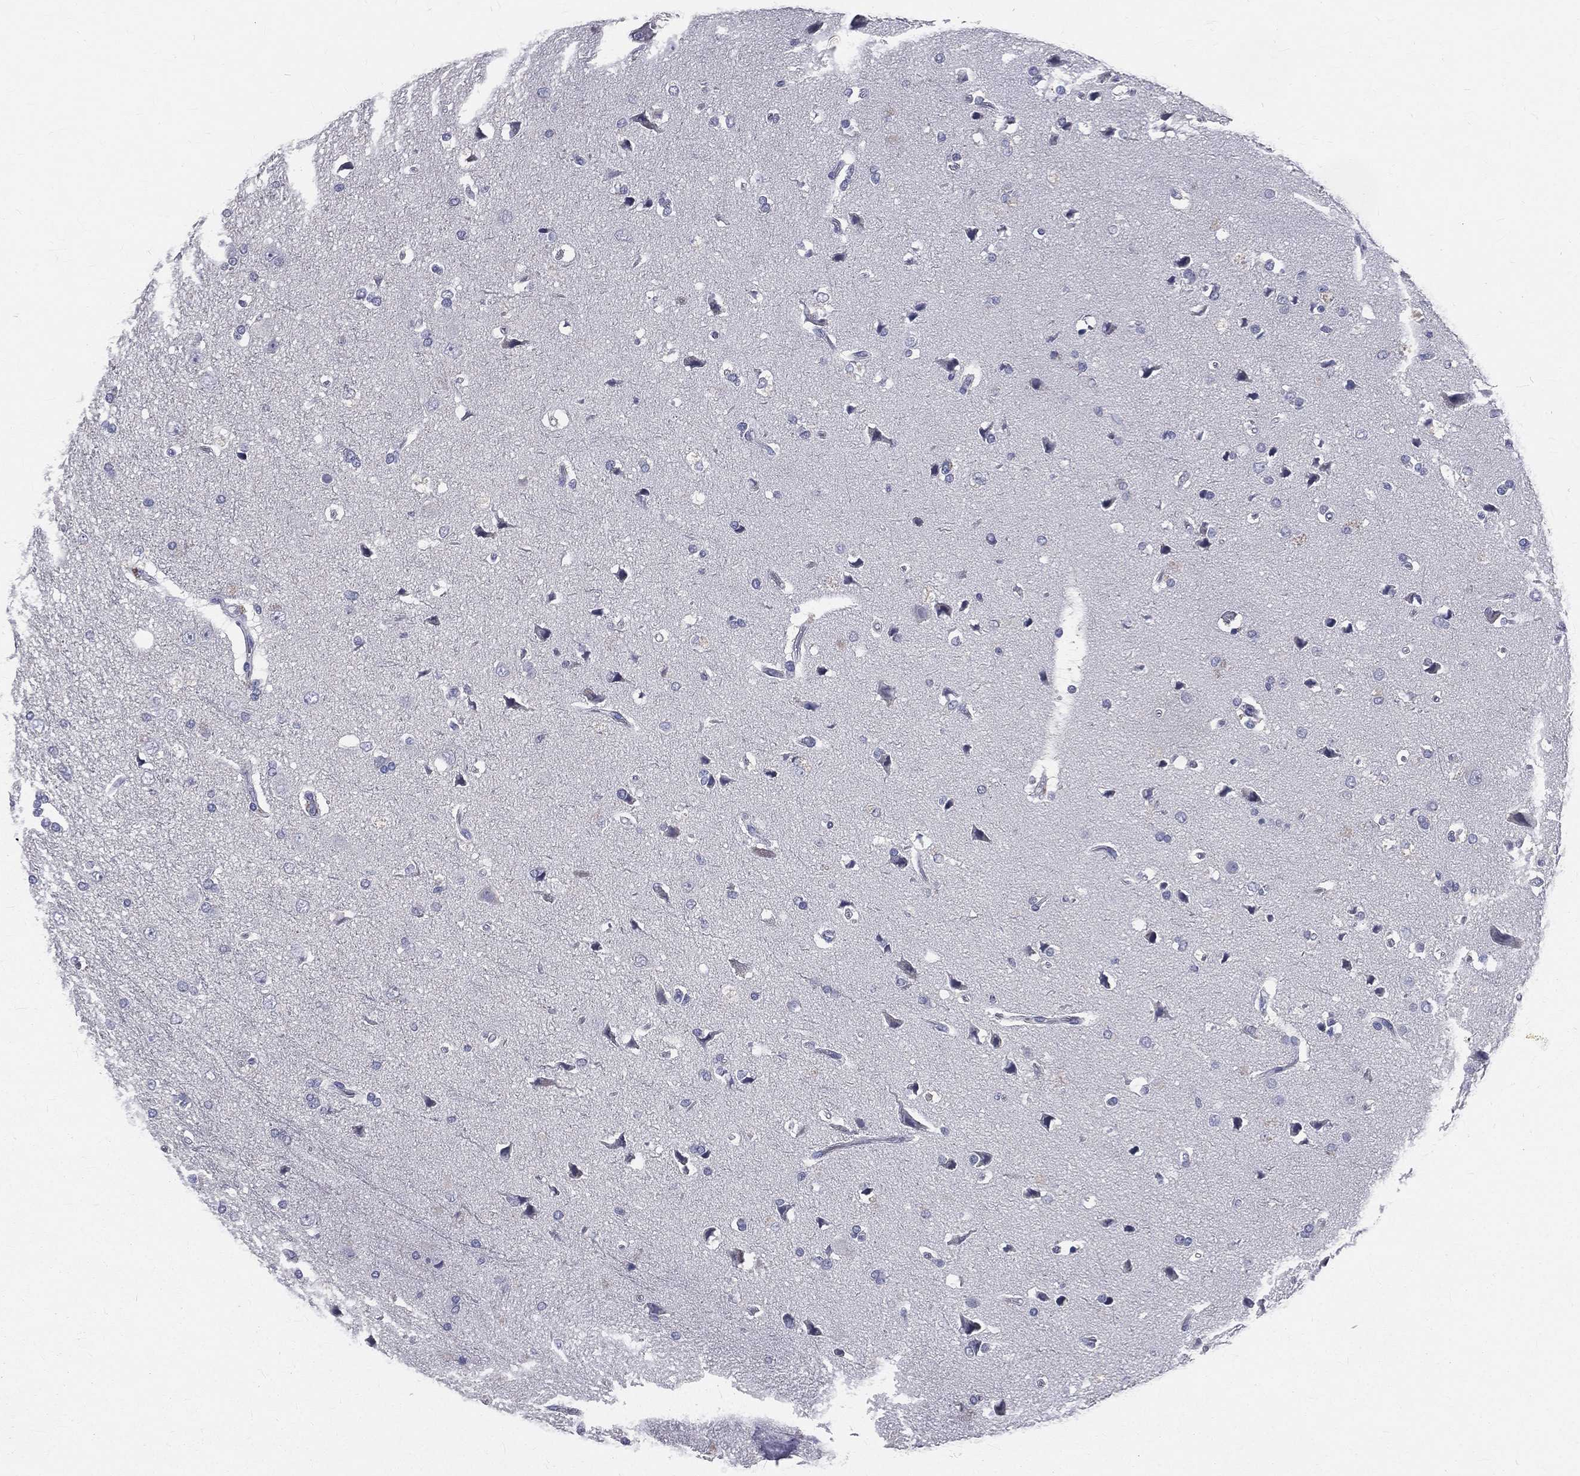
{"staining": {"intensity": "negative", "quantity": "none", "location": "none"}, "tissue": "glioma", "cell_type": "Tumor cells", "image_type": "cancer", "snomed": [{"axis": "morphology", "description": "Glioma, malignant, High grade"}, {"axis": "topography", "description": "Brain"}], "caption": "This is an immunohistochemistry micrograph of malignant glioma (high-grade). There is no expression in tumor cells.", "gene": "CTSW", "patient": {"sex": "female", "age": 63}}